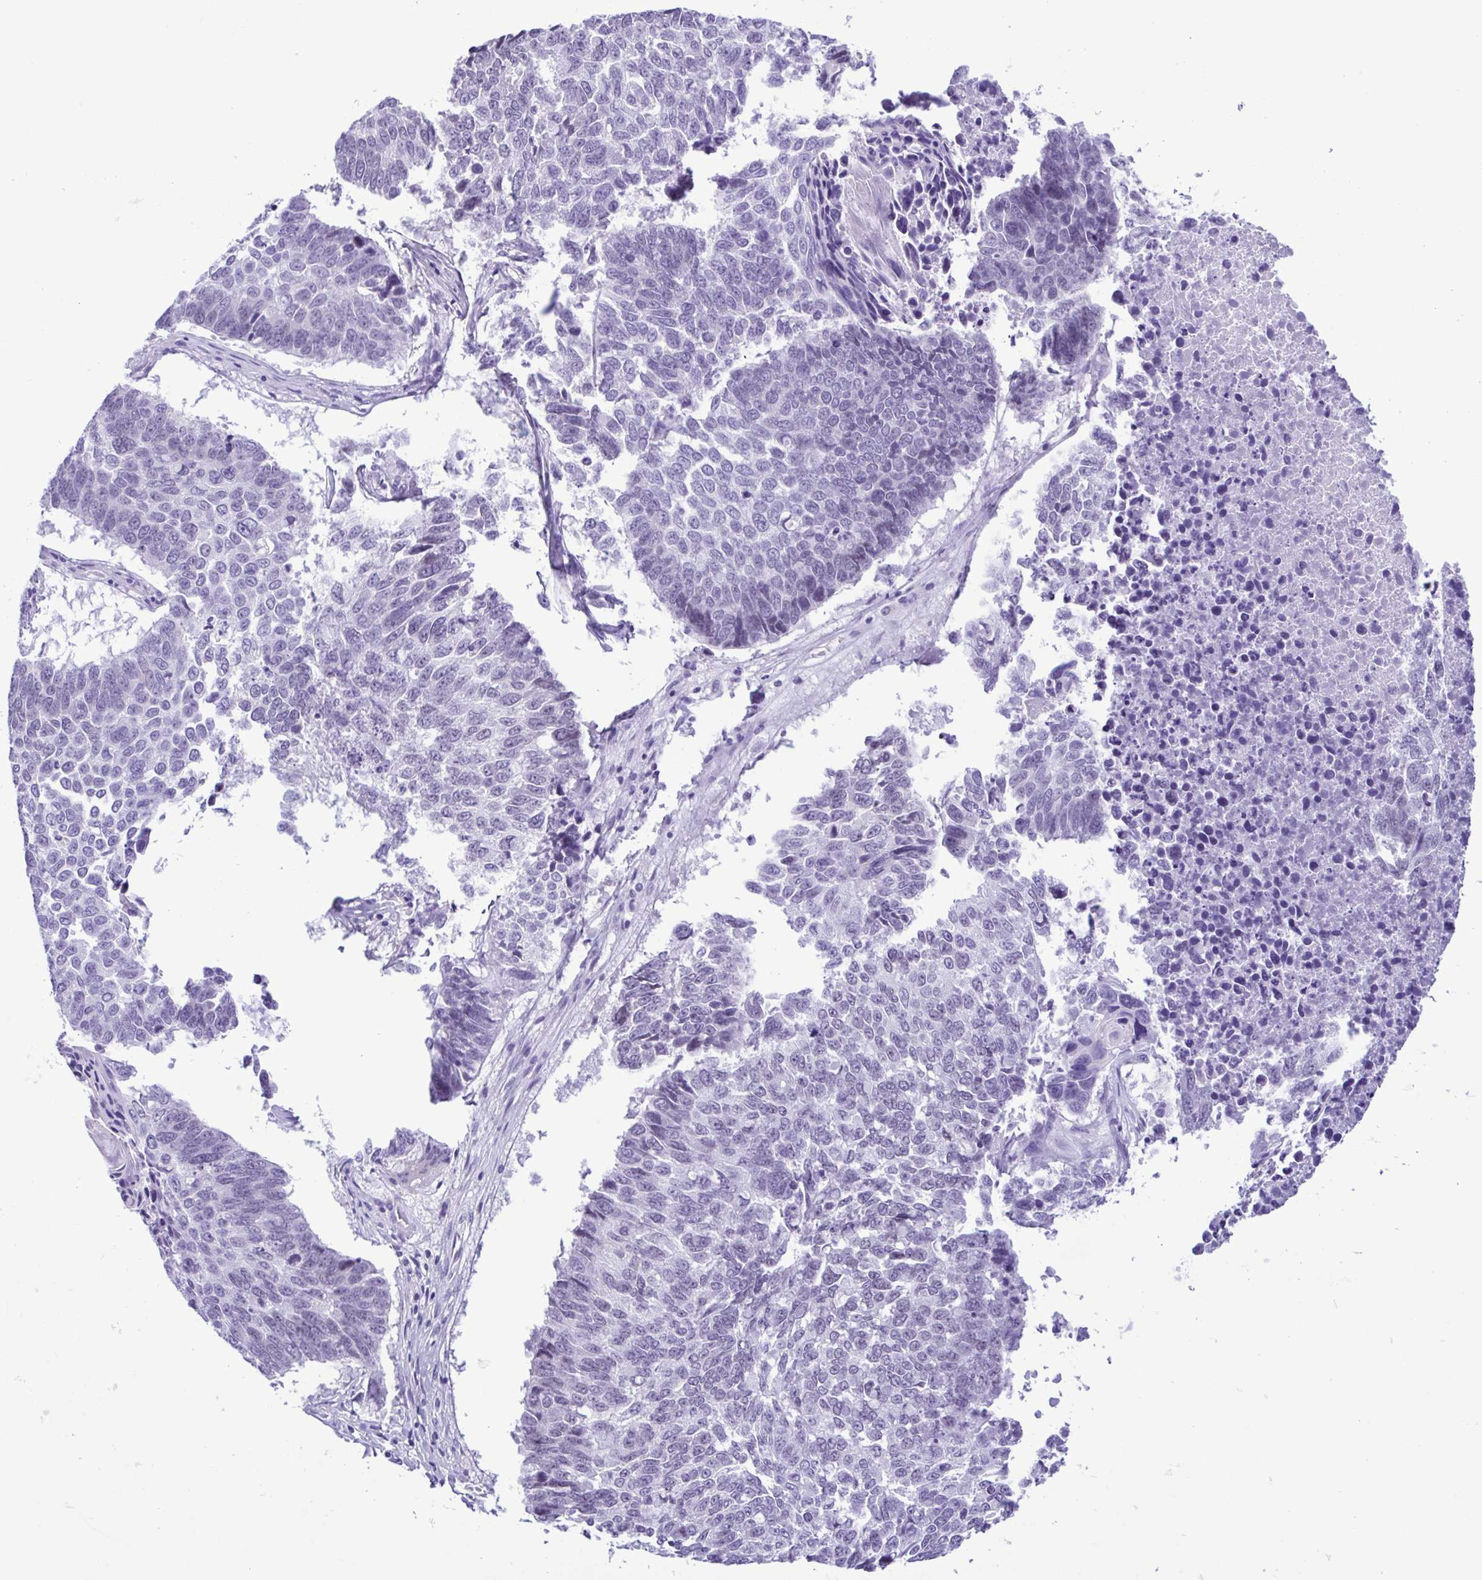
{"staining": {"intensity": "negative", "quantity": "none", "location": "none"}, "tissue": "lung cancer", "cell_type": "Tumor cells", "image_type": "cancer", "snomed": [{"axis": "morphology", "description": "Squamous cell carcinoma, NOS"}, {"axis": "topography", "description": "Lung"}], "caption": "Tumor cells are negative for brown protein staining in lung cancer.", "gene": "SPATA16", "patient": {"sex": "male", "age": 73}}